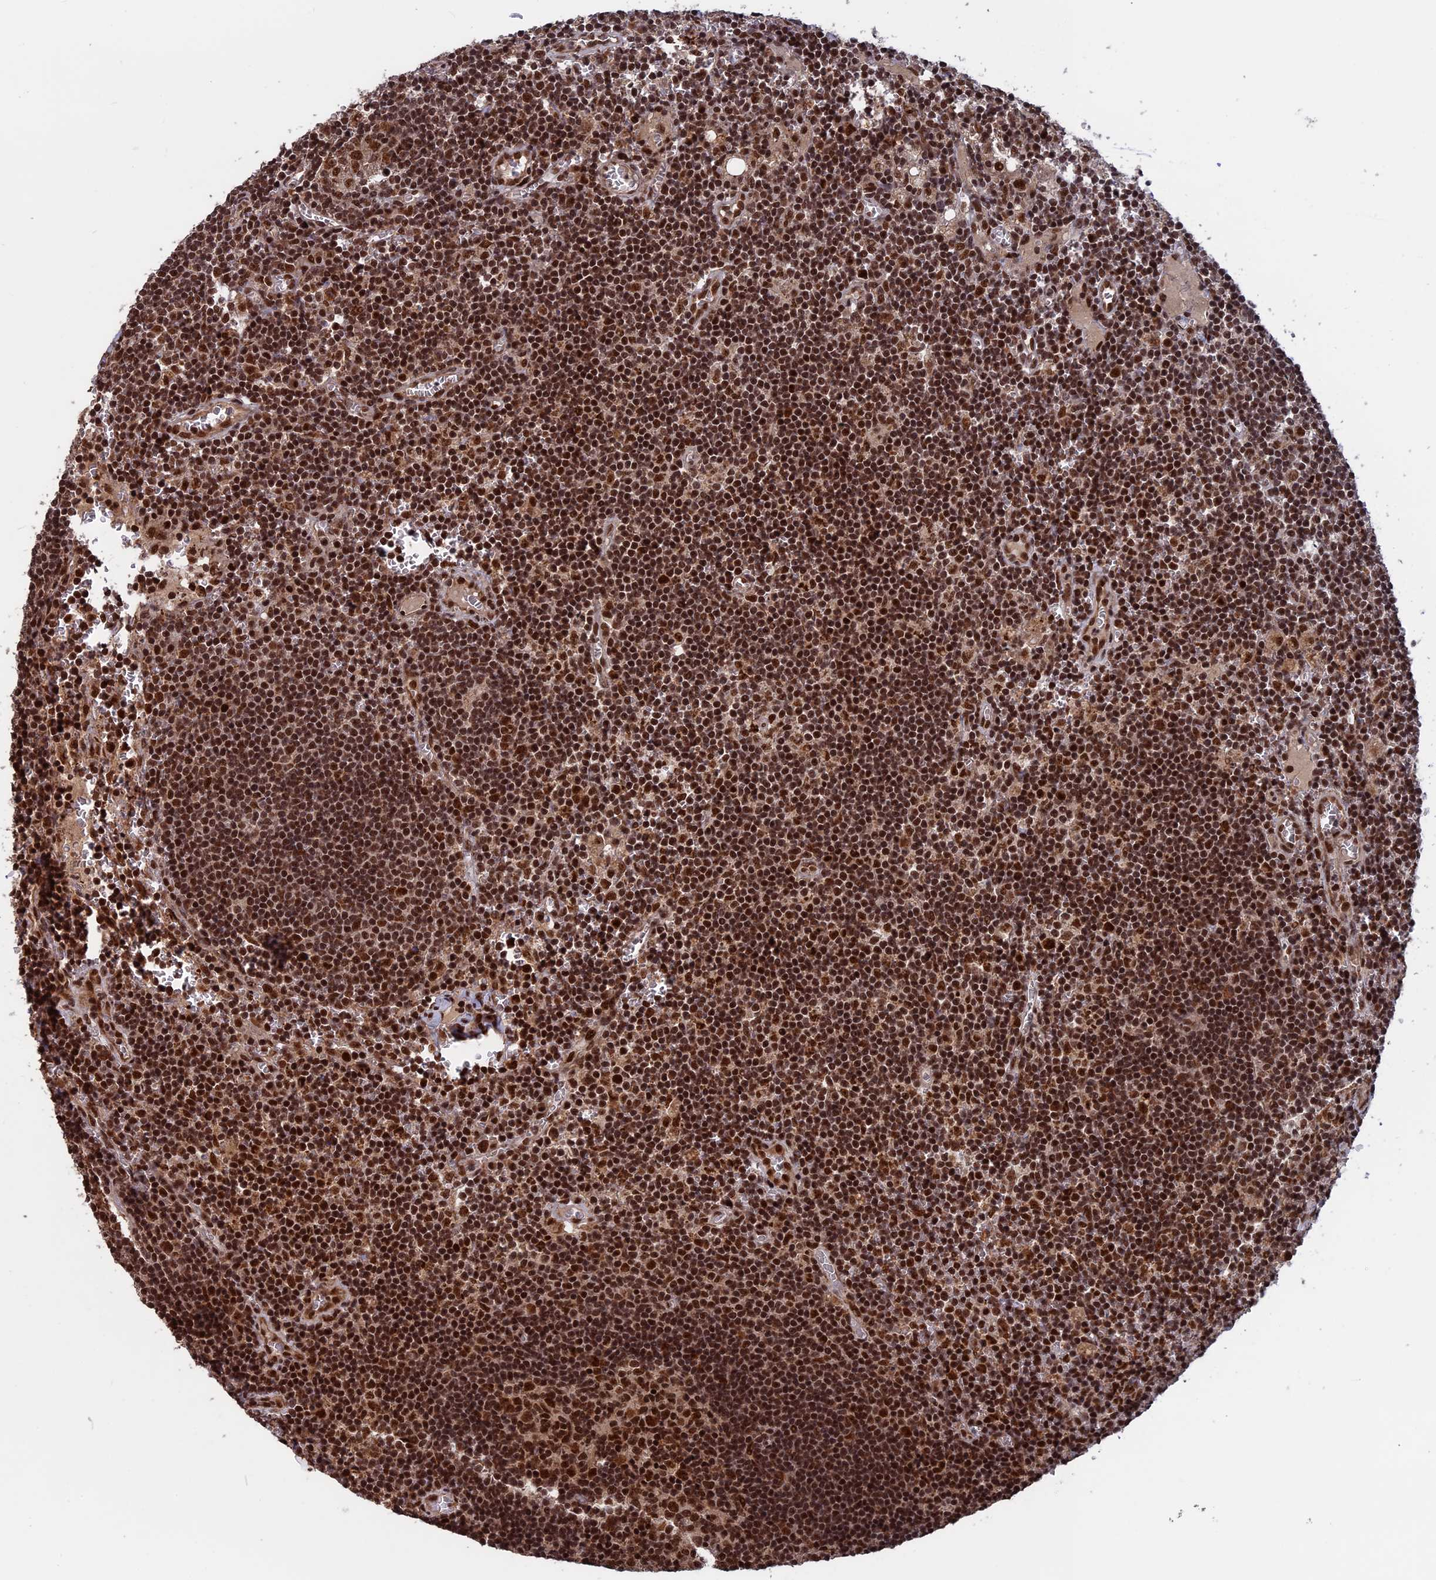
{"staining": {"intensity": "strong", "quantity": ">75%", "location": "nuclear"}, "tissue": "lymph node", "cell_type": "Germinal center cells", "image_type": "normal", "snomed": [{"axis": "morphology", "description": "Normal tissue, NOS"}, {"axis": "topography", "description": "Lymph node"}], "caption": "Human lymph node stained with a protein marker exhibits strong staining in germinal center cells.", "gene": "CACTIN", "patient": {"sex": "female", "age": 73}}